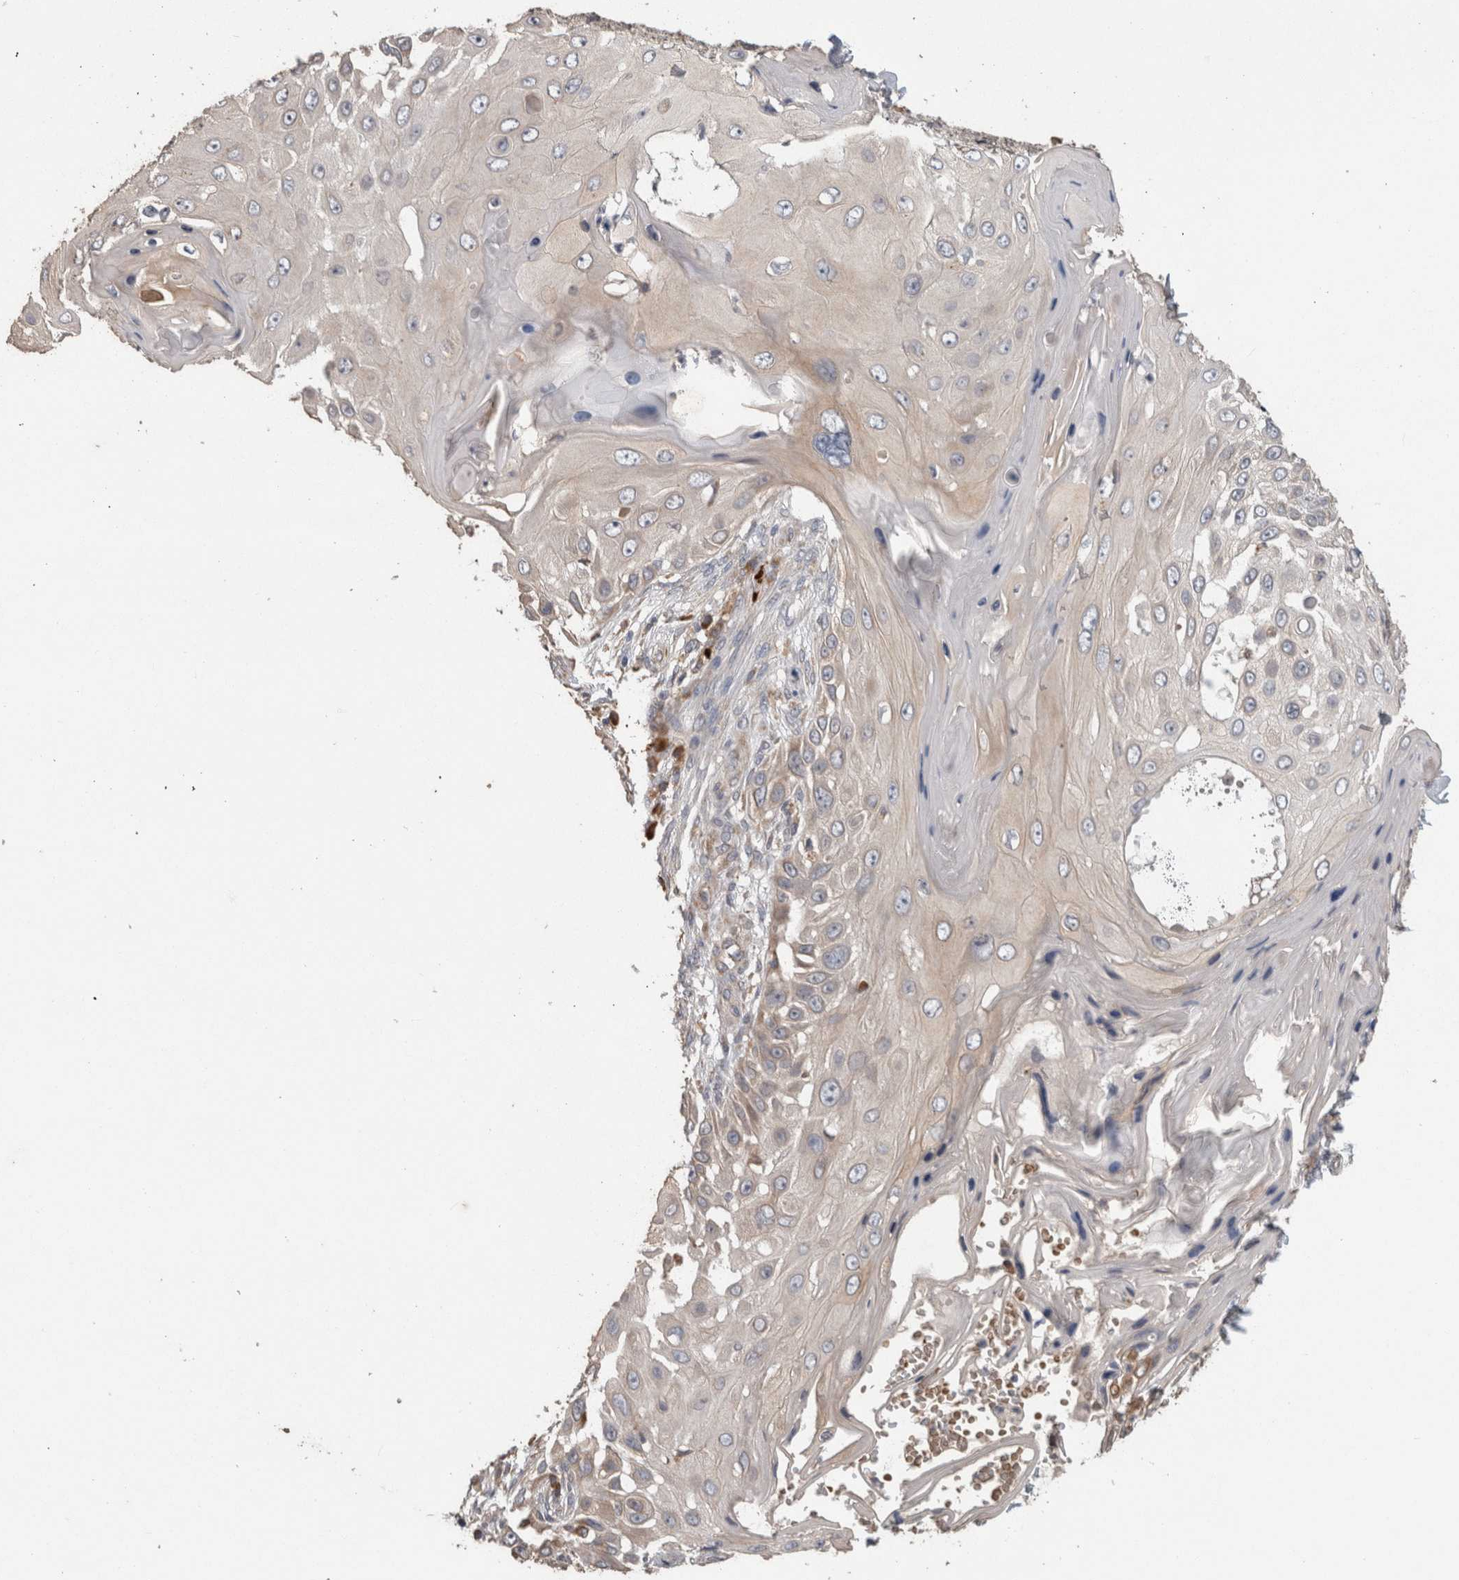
{"staining": {"intensity": "weak", "quantity": "<25%", "location": "cytoplasmic/membranous"}, "tissue": "skin cancer", "cell_type": "Tumor cells", "image_type": "cancer", "snomed": [{"axis": "morphology", "description": "Squamous cell carcinoma, NOS"}, {"axis": "topography", "description": "Skin"}], "caption": "There is no significant staining in tumor cells of skin squamous cell carcinoma.", "gene": "ADGRL3", "patient": {"sex": "female", "age": 44}}